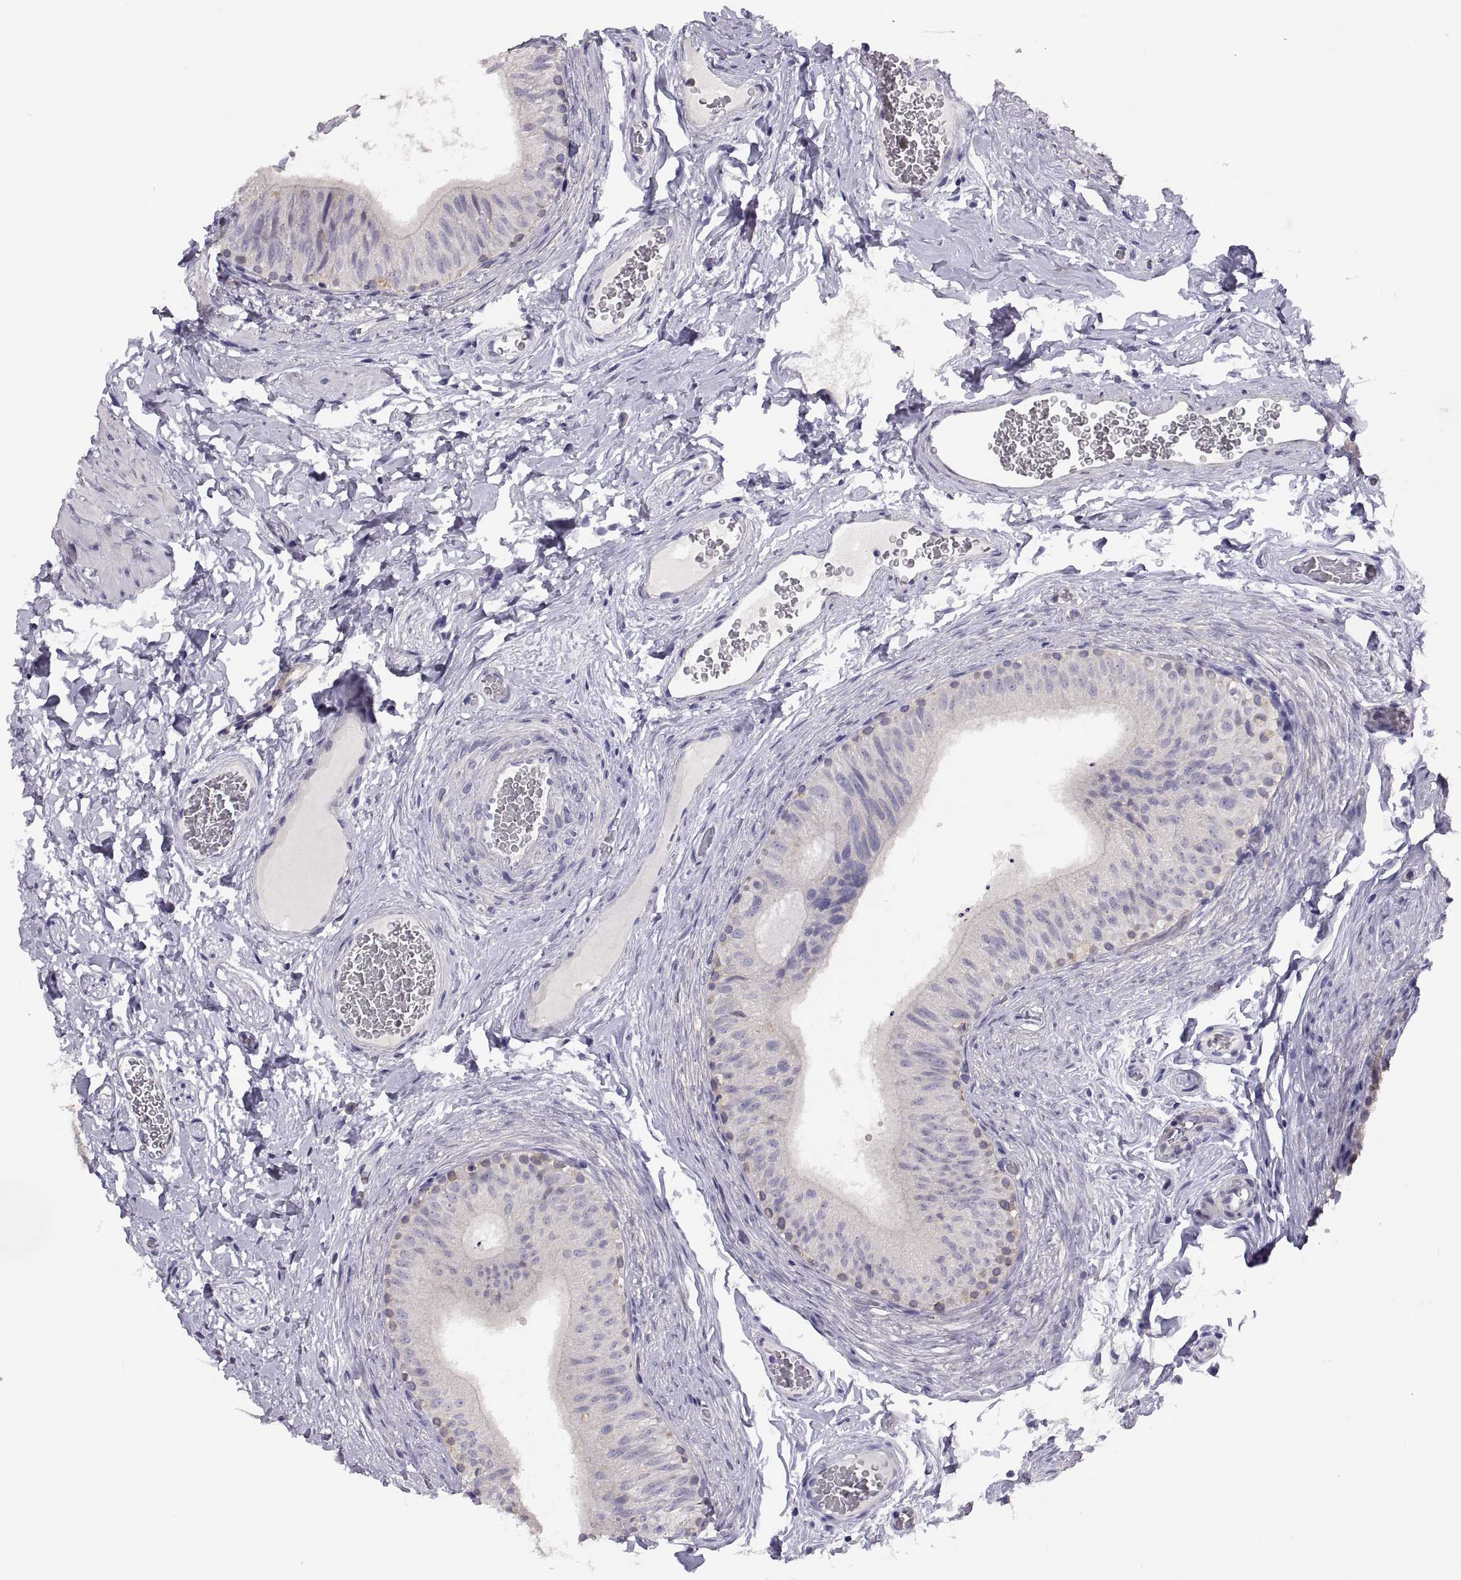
{"staining": {"intensity": "negative", "quantity": "none", "location": "none"}, "tissue": "epididymis", "cell_type": "Glandular cells", "image_type": "normal", "snomed": [{"axis": "morphology", "description": "Normal tissue, NOS"}, {"axis": "topography", "description": "Epididymis"}, {"axis": "topography", "description": "Vas deferens"}], "caption": "The micrograph reveals no significant staining in glandular cells of epididymis. The staining is performed using DAB (3,3'-diaminobenzidine) brown chromogen with nuclei counter-stained in using hematoxylin.", "gene": "STRC", "patient": {"sex": "male", "age": 23}}